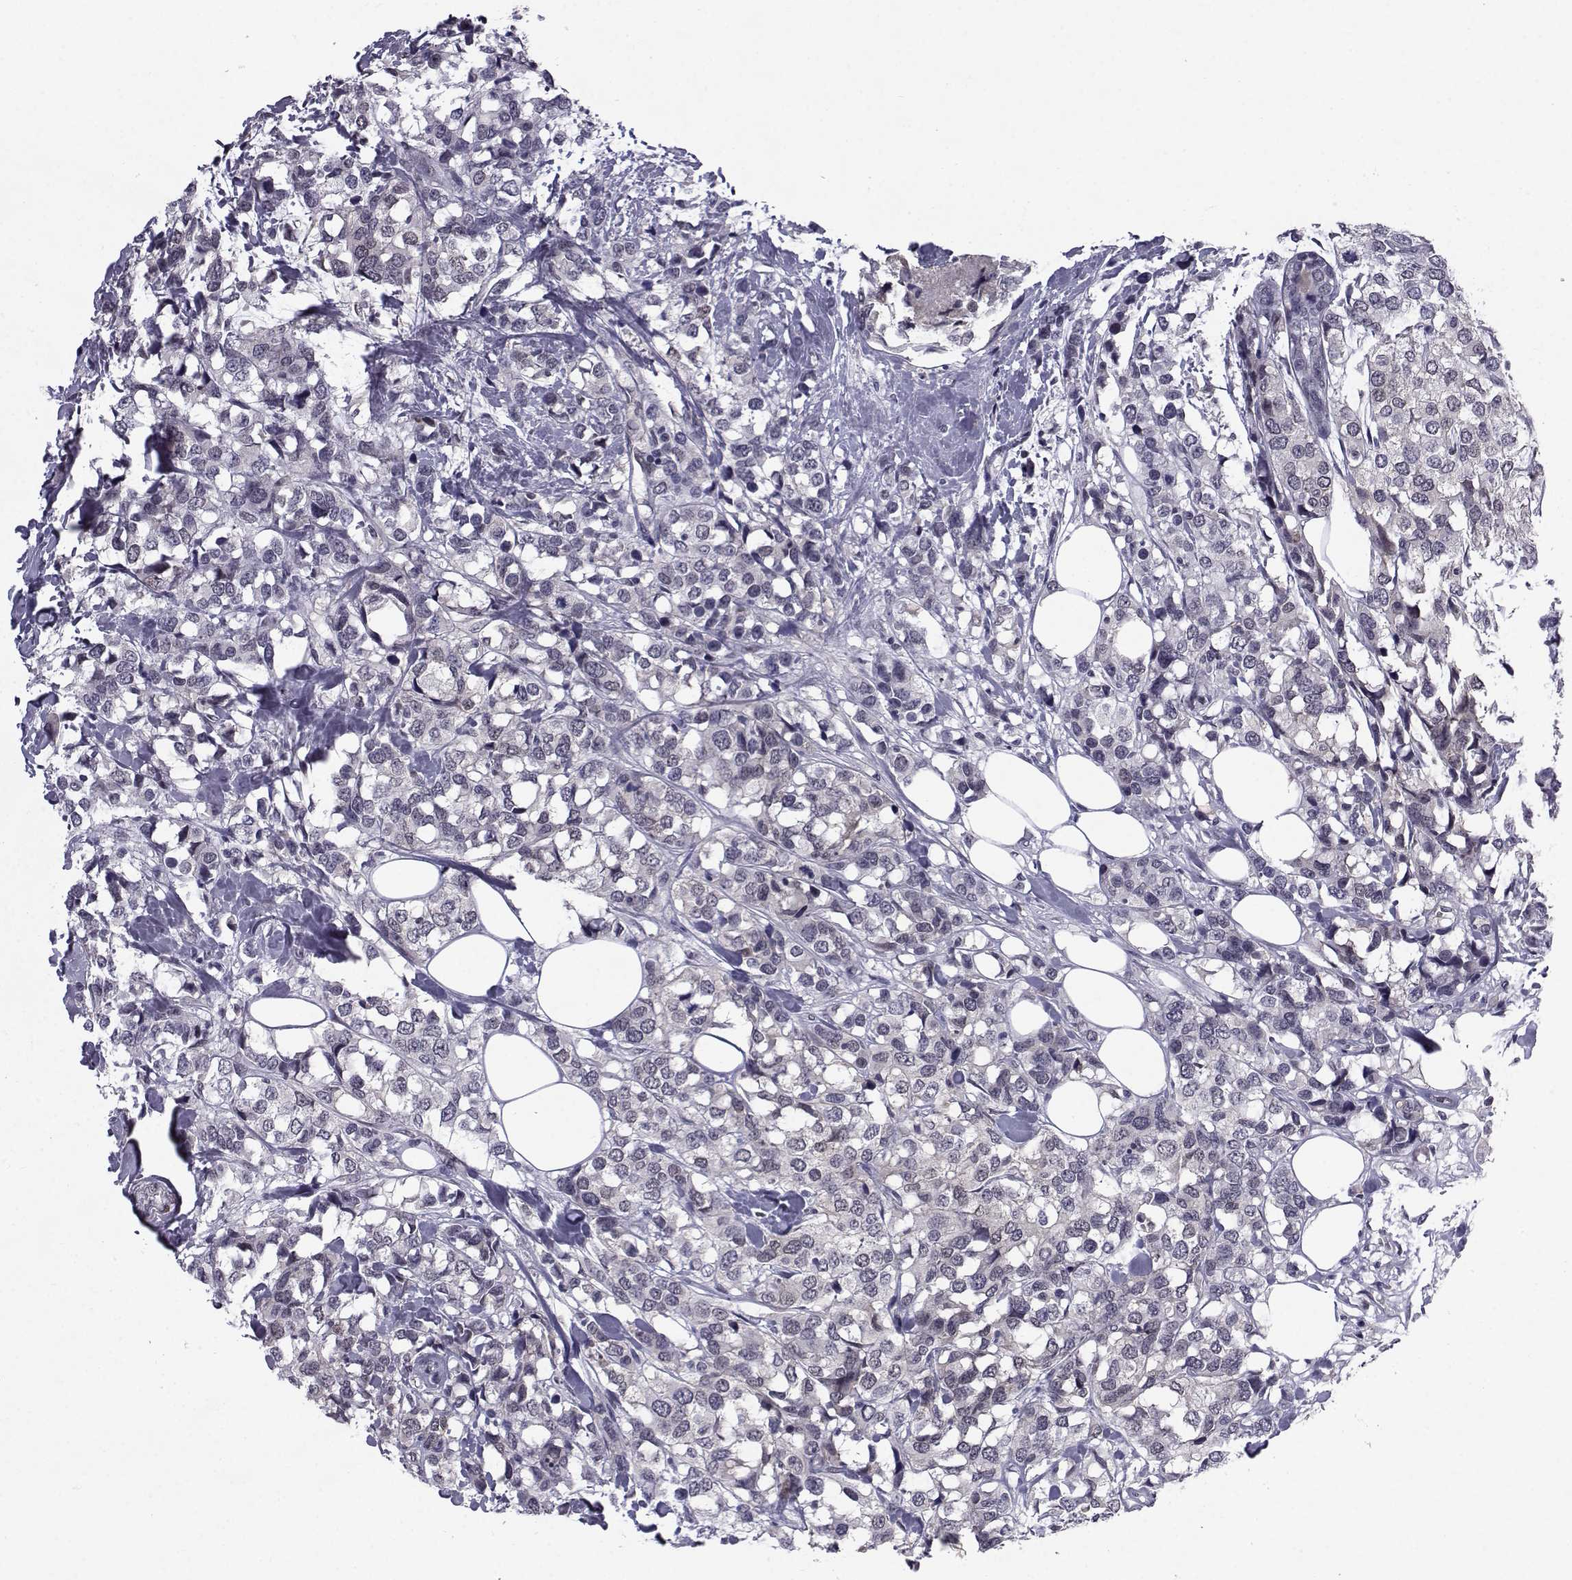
{"staining": {"intensity": "weak", "quantity": "<25%", "location": "nuclear"}, "tissue": "breast cancer", "cell_type": "Tumor cells", "image_type": "cancer", "snomed": [{"axis": "morphology", "description": "Lobular carcinoma"}, {"axis": "topography", "description": "Breast"}], "caption": "A micrograph of human breast lobular carcinoma is negative for staining in tumor cells.", "gene": "RBM24", "patient": {"sex": "female", "age": 59}}